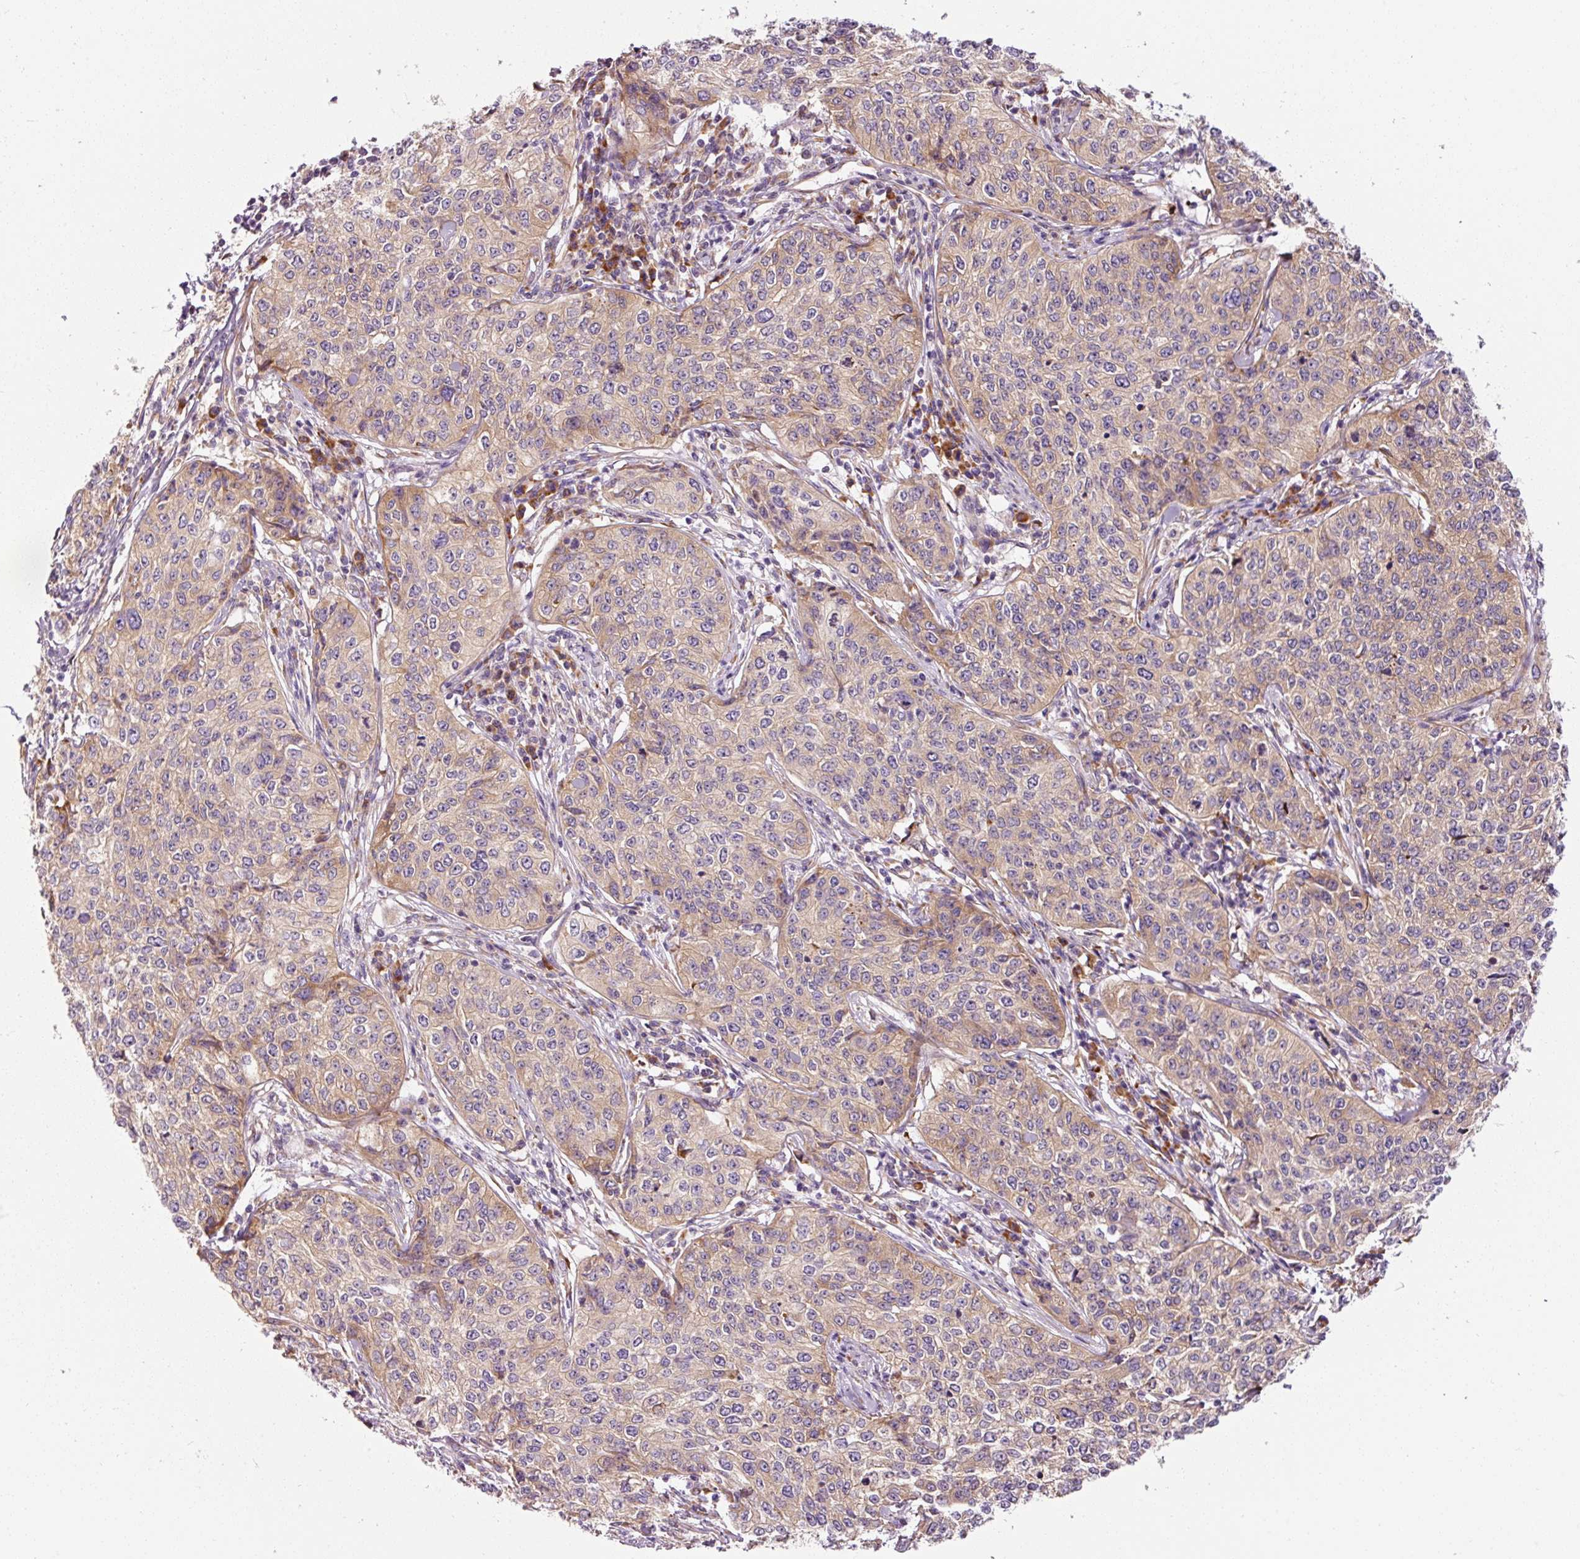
{"staining": {"intensity": "weak", "quantity": ">75%", "location": "cytoplasmic/membranous"}, "tissue": "cervical cancer", "cell_type": "Tumor cells", "image_type": "cancer", "snomed": [{"axis": "morphology", "description": "Squamous cell carcinoma, NOS"}, {"axis": "topography", "description": "Cervix"}], "caption": "Squamous cell carcinoma (cervical) tissue demonstrates weak cytoplasmic/membranous staining in approximately >75% of tumor cells, visualized by immunohistochemistry. Ihc stains the protein of interest in brown and the nuclei are stained blue.", "gene": "RPL10A", "patient": {"sex": "female", "age": 35}}